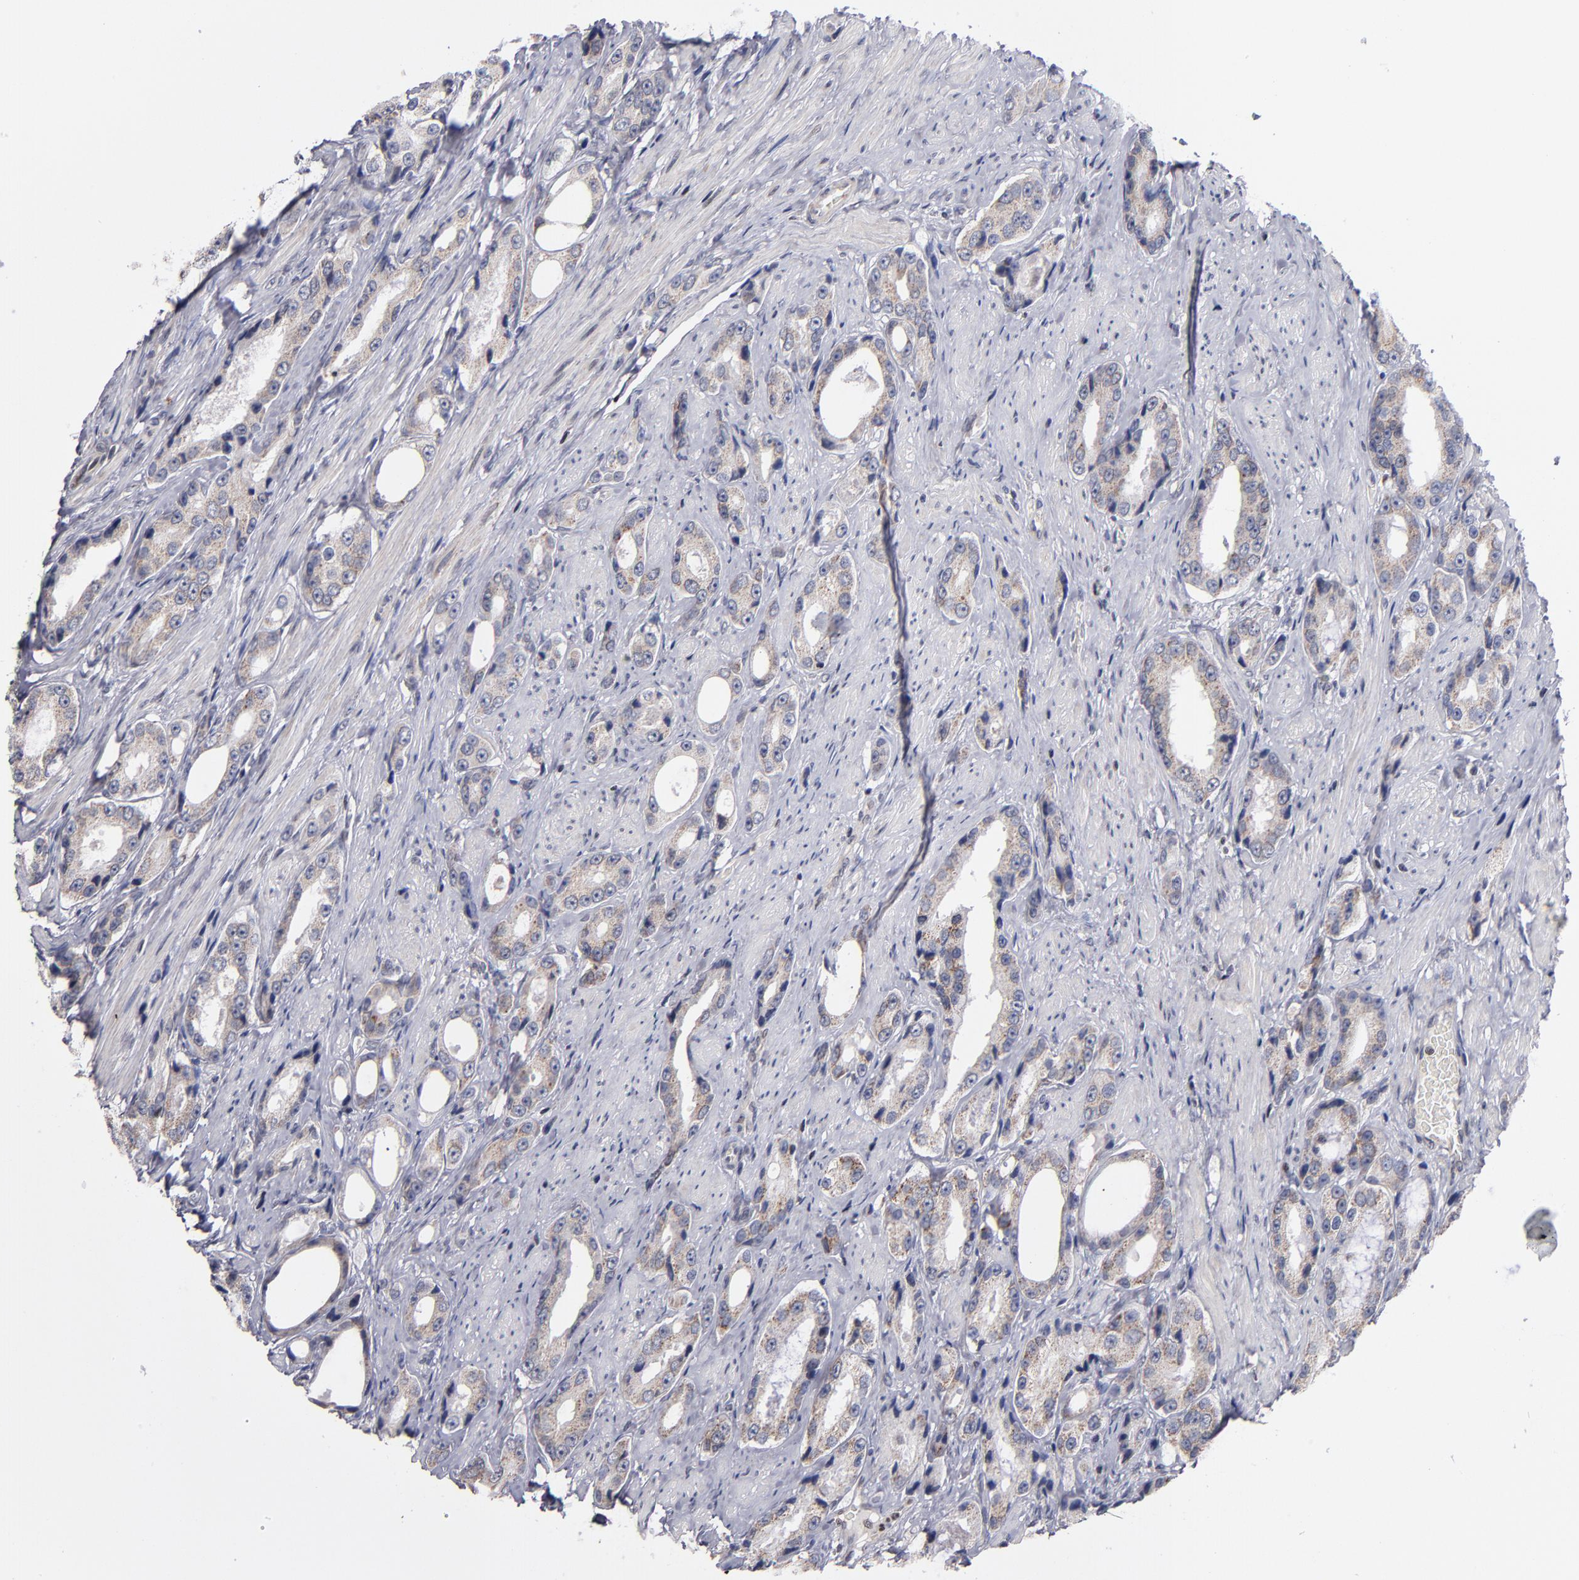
{"staining": {"intensity": "weak", "quantity": ">75%", "location": "cytoplasmic/membranous"}, "tissue": "prostate cancer", "cell_type": "Tumor cells", "image_type": "cancer", "snomed": [{"axis": "morphology", "description": "Adenocarcinoma, Medium grade"}, {"axis": "topography", "description": "Prostate"}], "caption": "An image of prostate cancer stained for a protein shows weak cytoplasmic/membranous brown staining in tumor cells.", "gene": "ODF2", "patient": {"sex": "male", "age": 60}}